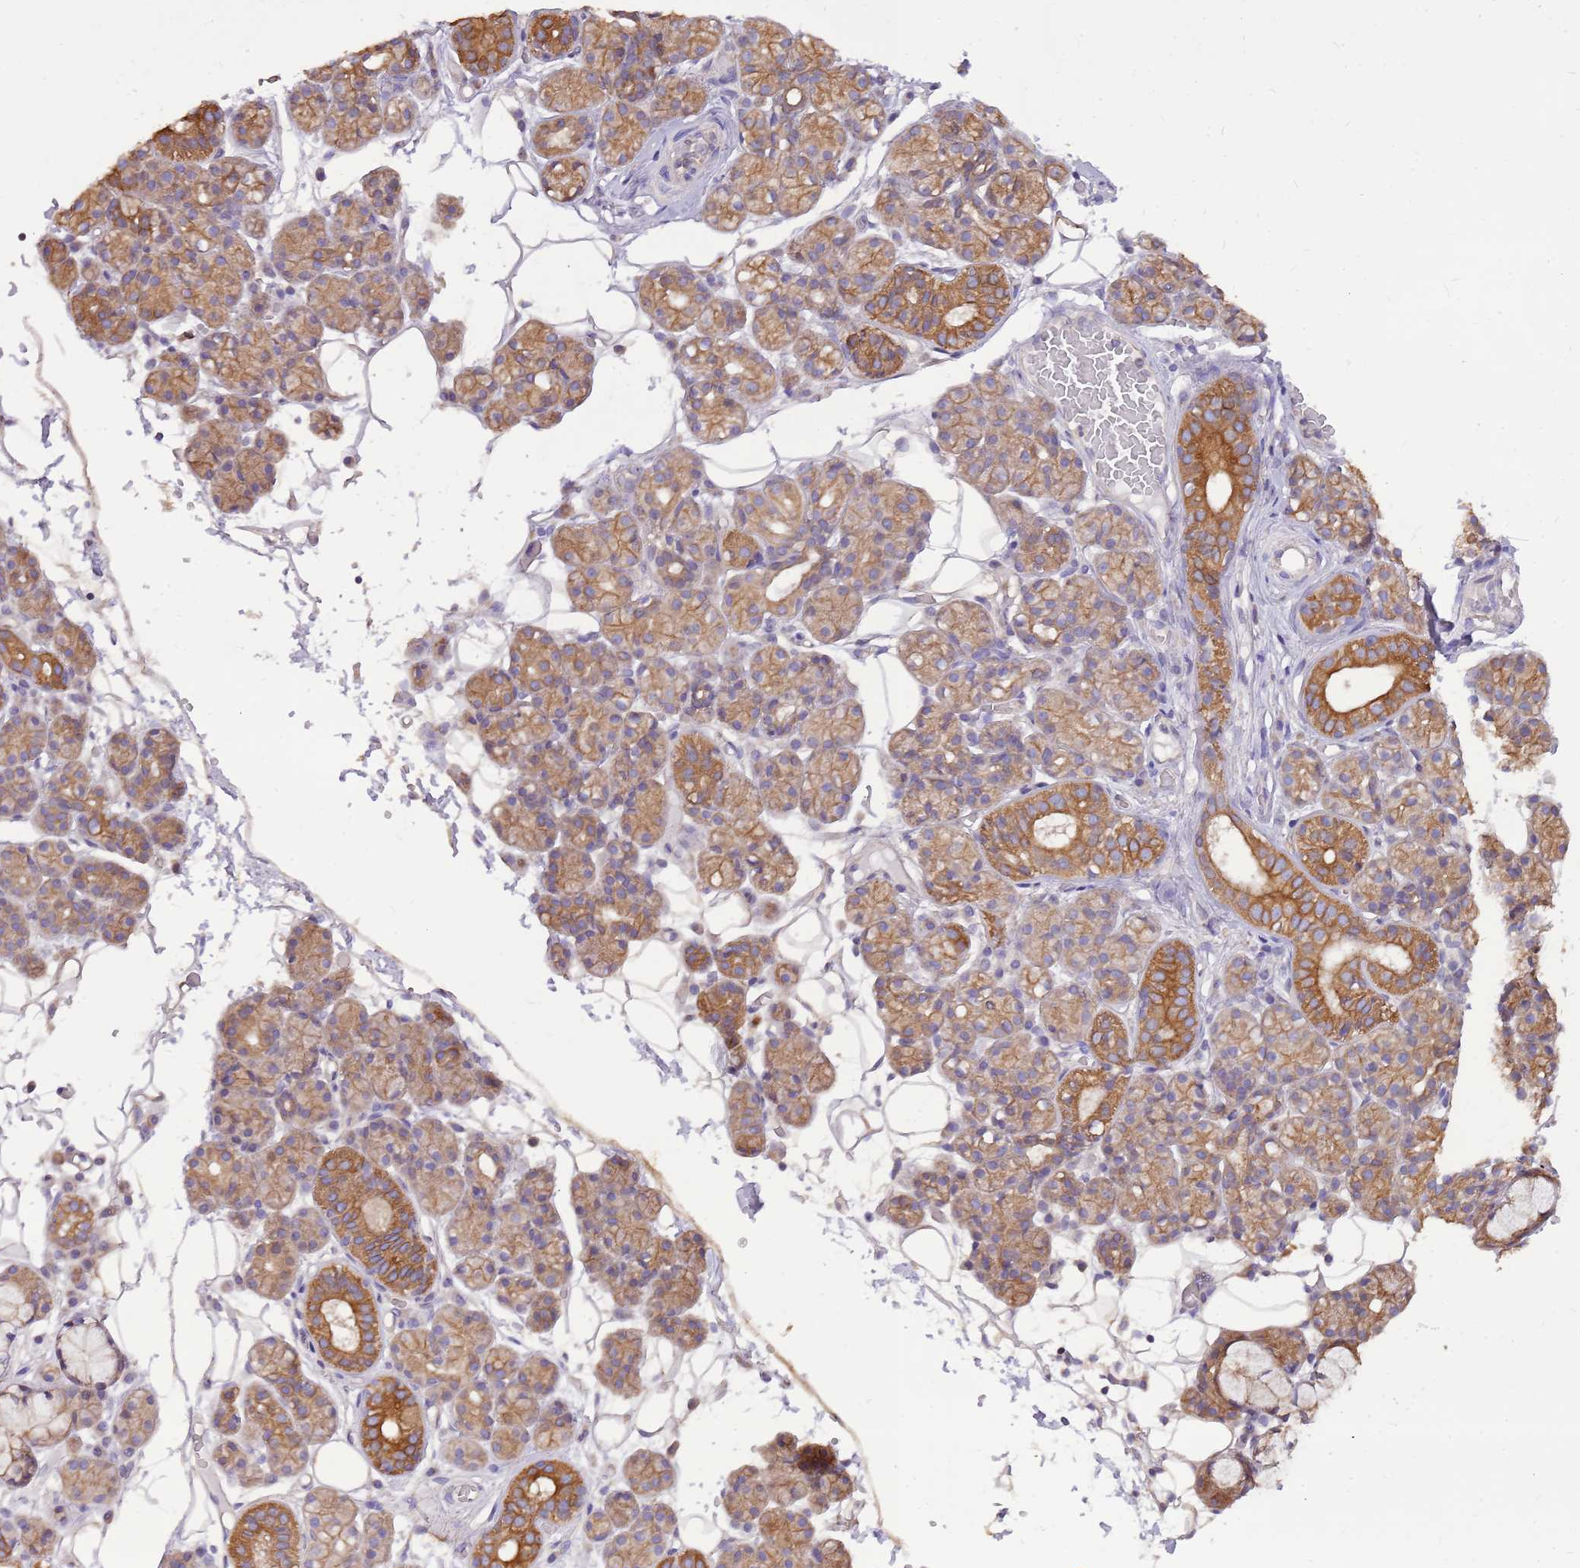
{"staining": {"intensity": "strong", "quantity": "25%-75%", "location": "cytoplasmic/membranous"}, "tissue": "salivary gland", "cell_type": "Glandular cells", "image_type": "normal", "snomed": [{"axis": "morphology", "description": "Normal tissue, NOS"}, {"axis": "topography", "description": "Salivary gland"}], "caption": "An immunohistochemistry image of benign tissue is shown. Protein staining in brown shows strong cytoplasmic/membranous positivity in salivary gland within glandular cells. Immunohistochemistry (ihc) stains the protein of interest in brown and the nuclei are stained blue.", "gene": "WASHC4", "patient": {"sex": "male", "age": 63}}